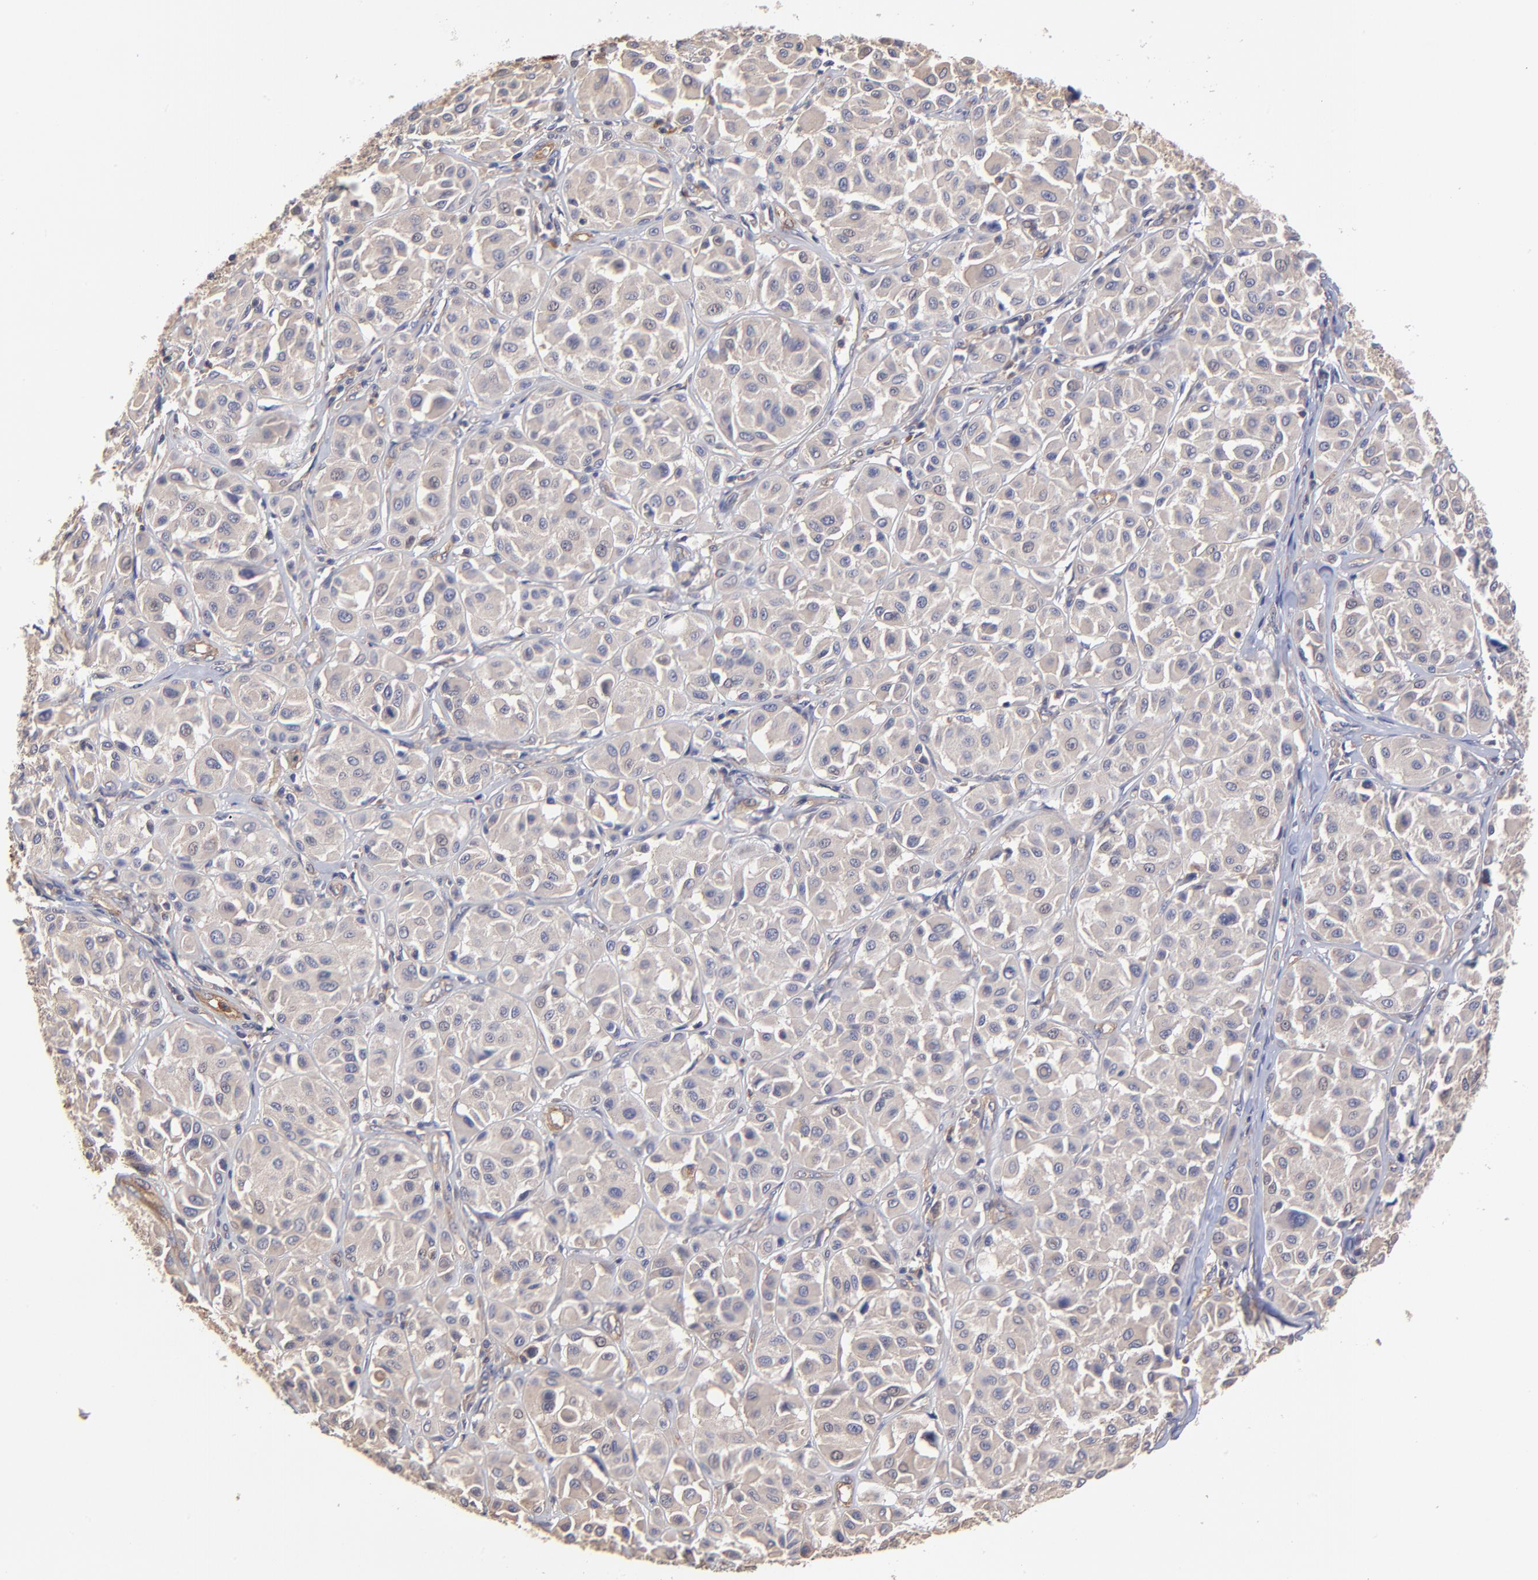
{"staining": {"intensity": "negative", "quantity": "none", "location": "none"}, "tissue": "melanoma", "cell_type": "Tumor cells", "image_type": "cancer", "snomed": [{"axis": "morphology", "description": "Malignant melanoma, Metastatic site"}, {"axis": "topography", "description": "Soft tissue"}], "caption": "This is a histopathology image of immunohistochemistry staining of melanoma, which shows no expression in tumor cells.", "gene": "ASB7", "patient": {"sex": "male", "age": 41}}